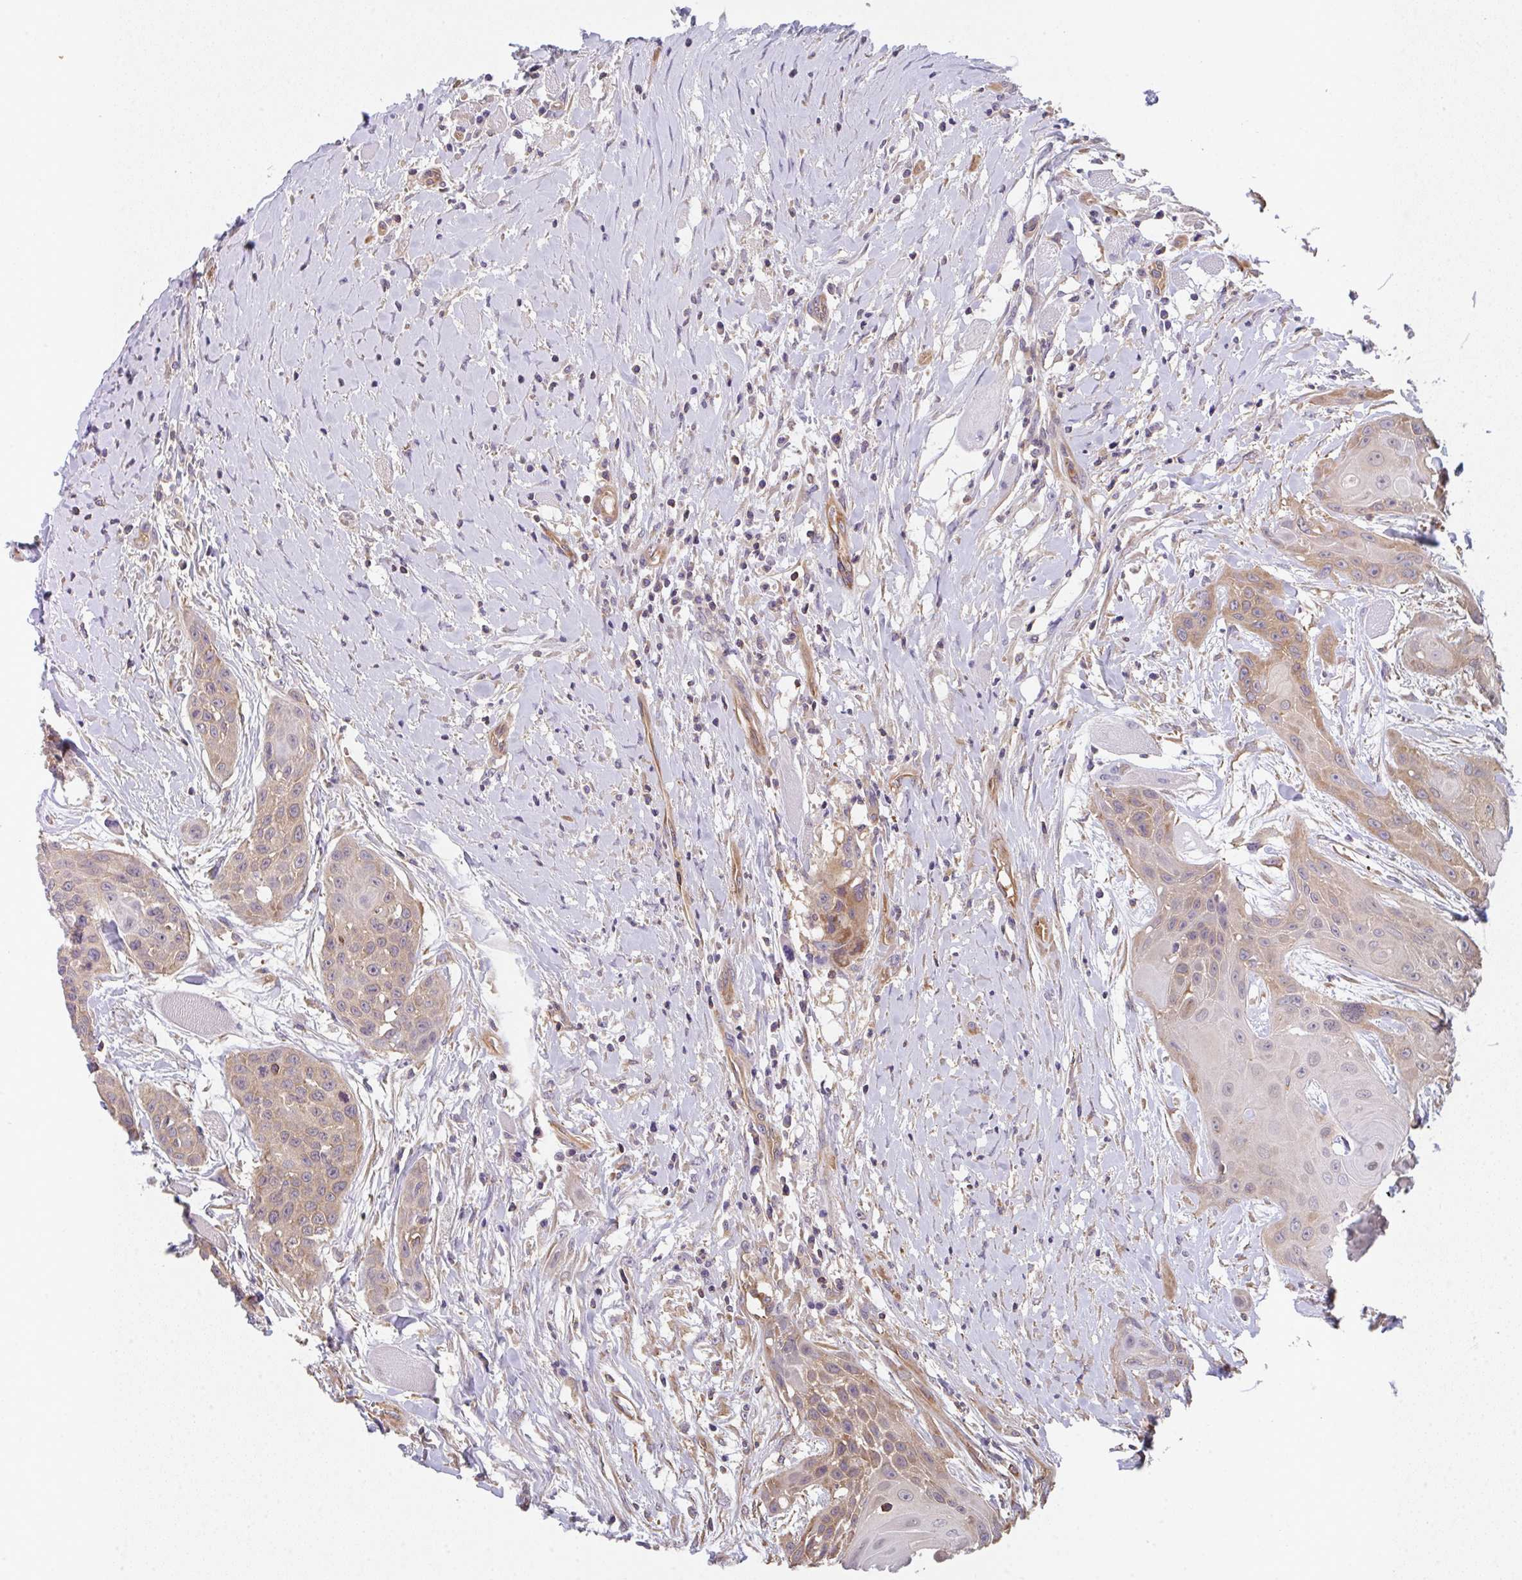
{"staining": {"intensity": "weak", "quantity": ">75%", "location": "cytoplasmic/membranous"}, "tissue": "head and neck cancer", "cell_type": "Tumor cells", "image_type": "cancer", "snomed": [{"axis": "morphology", "description": "Squamous cell carcinoma, NOS"}, {"axis": "topography", "description": "Head-Neck"}], "caption": "IHC staining of head and neck cancer (squamous cell carcinoma), which shows low levels of weak cytoplasmic/membranous expression in about >75% of tumor cells indicating weak cytoplasmic/membranous protein positivity. The staining was performed using DAB (3,3'-diaminobenzidine) (brown) for protein detection and nuclei were counterstained in hematoxylin (blue).", "gene": "TMEM229A", "patient": {"sex": "female", "age": 73}}